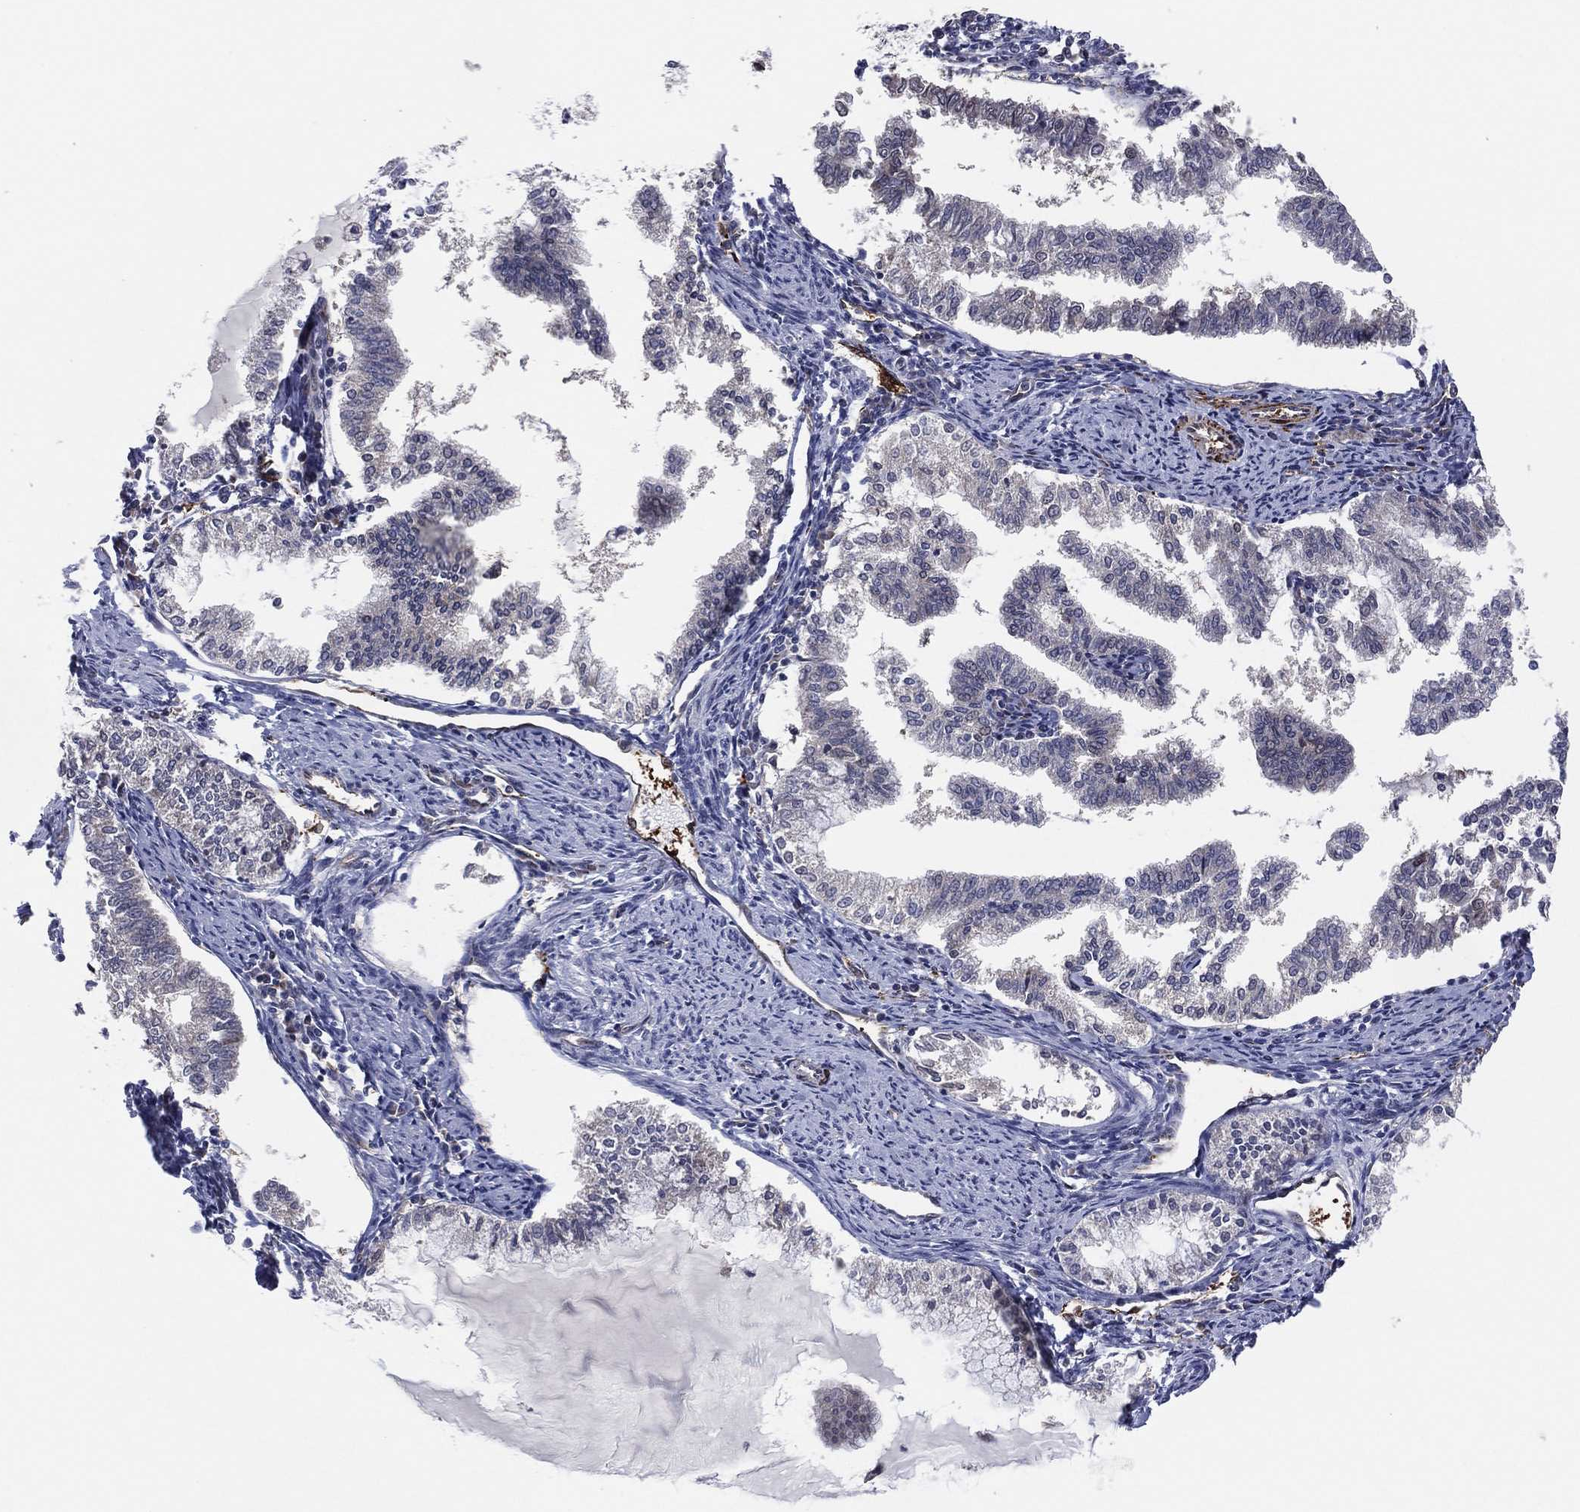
{"staining": {"intensity": "negative", "quantity": "none", "location": "none"}, "tissue": "endometrial cancer", "cell_type": "Tumor cells", "image_type": "cancer", "snomed": [{"axis": "morphology", "description": "Adenocarcinoma, NOS"}, {"axis": "topography", "description": "Endometrium"}], "caption": "A high-resolution micrograph shows immunohistochemistry (IHC) staining of endometrial cancer (adenocarcinoma), which reveals no significant expression in tumor cells. (DAB (3,3'-diaminobenzidine) immunohistochemistry with hematoxylin counter stain).", "gene": "SNCG", "patient": {"sex": "female", "age": 79}}